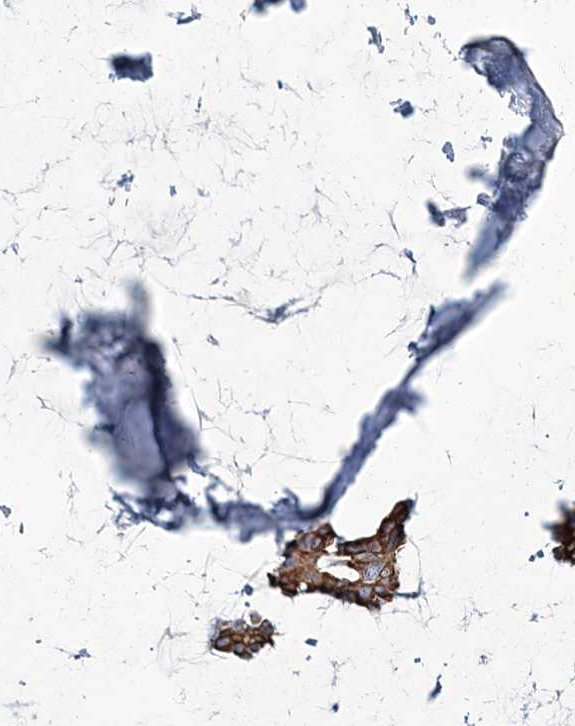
{"staining": {"intensity": "moderate", "quantity": ">75%", "location": "cytoplasmic/membranous"}, "tissue": "breast cancer", "cell_type": "Tumor cells", "image_type": "cancer", "snomed": [{"axis": "morphology", "description": "Duct carcinoma"}, {"axis": "topography", "description": "Breast"}], "caption": "This histopathology image shows immunohistochemistry (IHC) staining of human invasive ductal carcinoma (breast), with medium moderate cytoplasmic/membranous expression in approximately >75% of tumor cells.", "gene": "ADGRL1", "patient": {"sex": "female", "age": 93}}